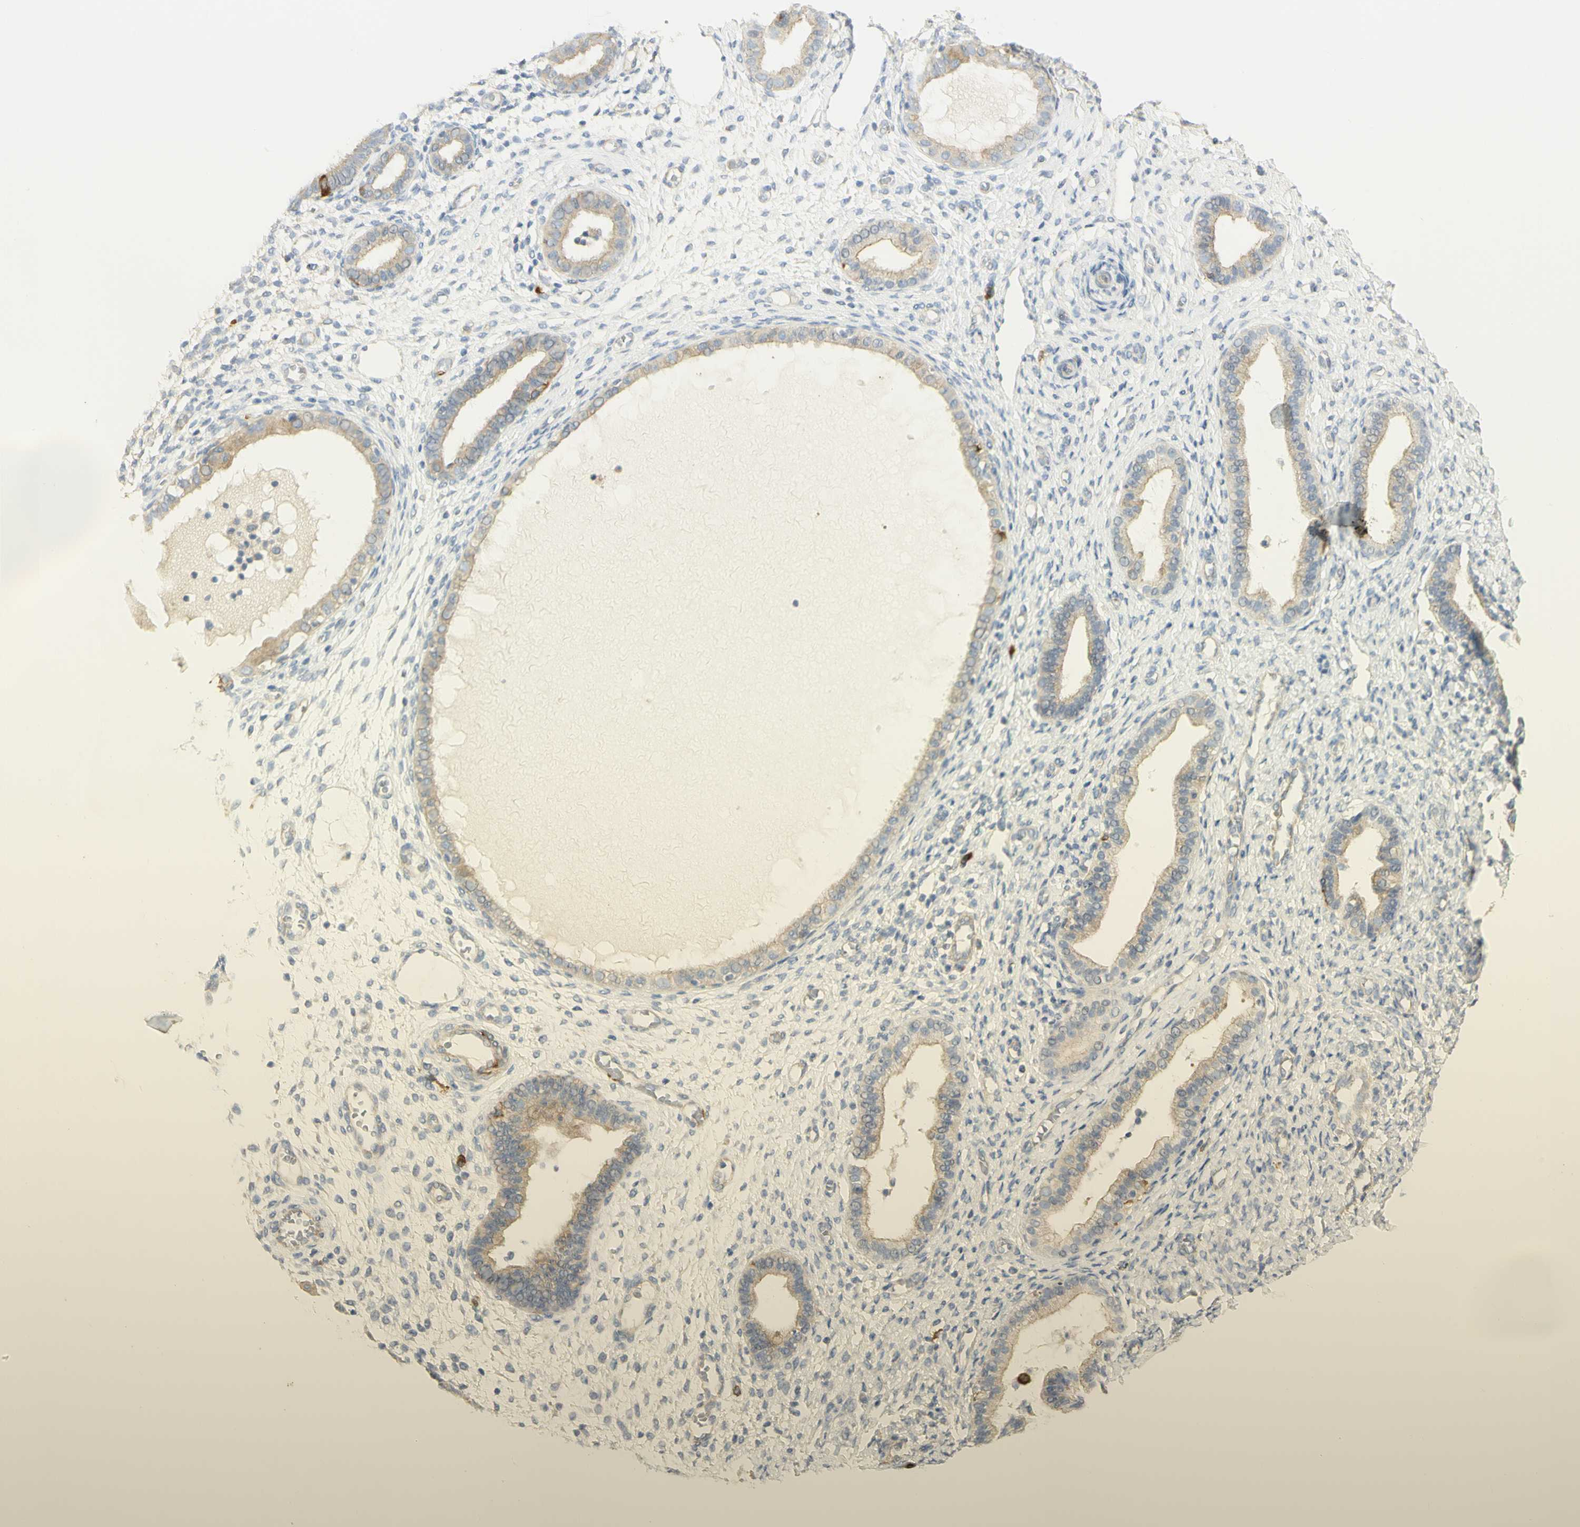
{"staining": {"intensity": "negative", "quantity": "none", "location": "none"}, "tissue": "endometrium", "cell_type": "Cells in endometrial stroma", "image_type": "normal", "snomed": [{"axis": "morphology", "description": "Normal tissue, NOS"}, {"axis": "topography", "description": "Endometrium"}], "caption": "This is a photomicrograph of IHC staining of normal endometrium, which shows no positivity in cells in endometrial stroma. (DAB (3,3'-diaminobenzidine) immunohistochemistry (IHC) visualized using brightfield microscopy, high magnification).", "gene": "KIF11", "patient": {"sex": "female", "age": 61}}